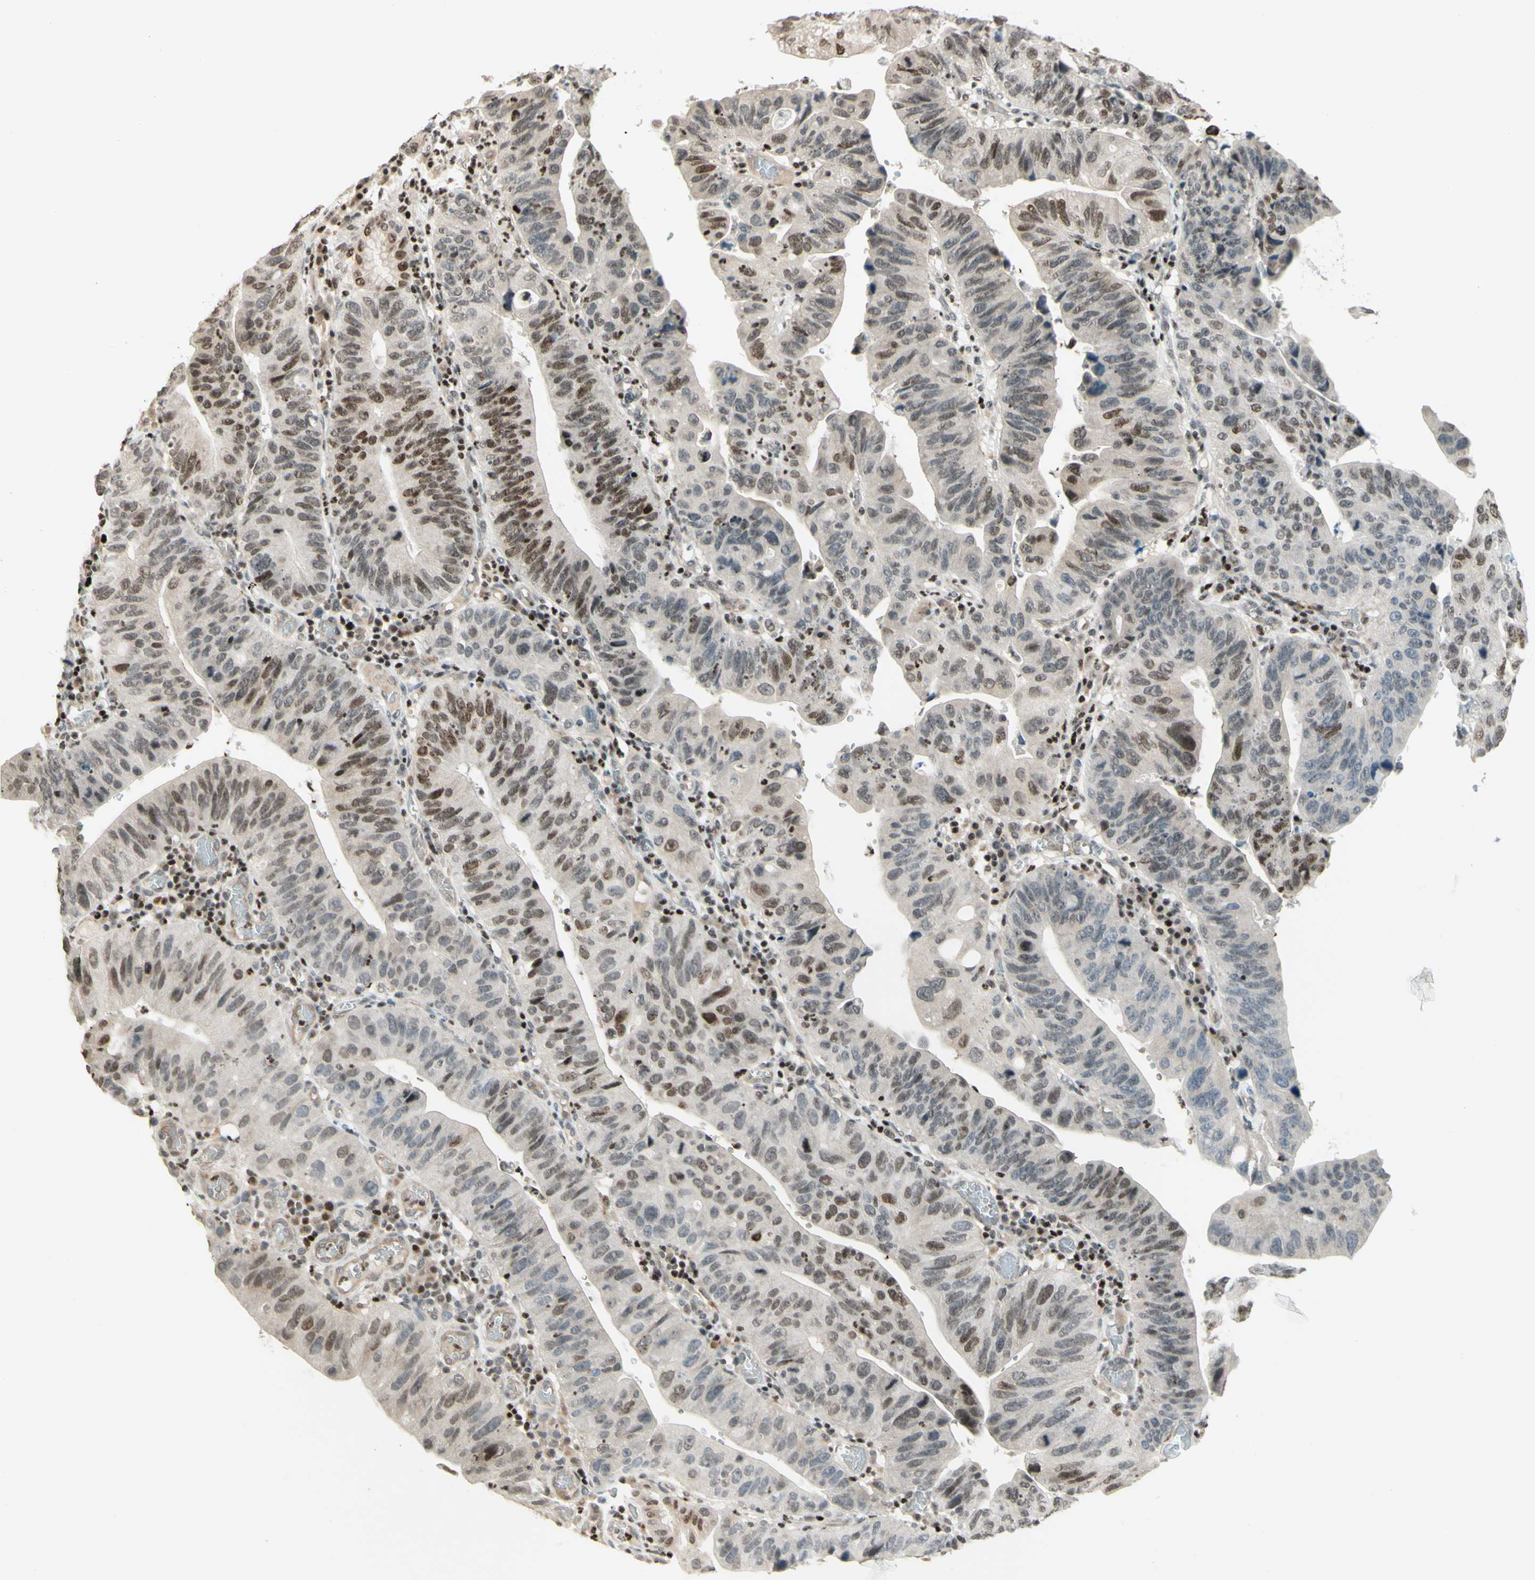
{"staining": {"intensity": "moderate", "quantity": "25%-75%", "location": "cytoplasmic/membranous,nuclear"}, "tissue": "stomach cancer", "cell_type": "Tumor cells", "image_type": "cancer", "snomed": [{"axis": "morphology", "description": "Adenocarcinoma, NOS"}, {"axis": "topography", "description": "Stomach"}], "caption": "DAB immunohistochemical staining of human stomach cancer (adenocarcinoma) exhibits moderate cytoplasmic/membranous and nuclear protein positivity in approximately 25%-75% of tumor cells.", "gene": "CDKL5", "patient": {"sex": "male", "age": 59}}